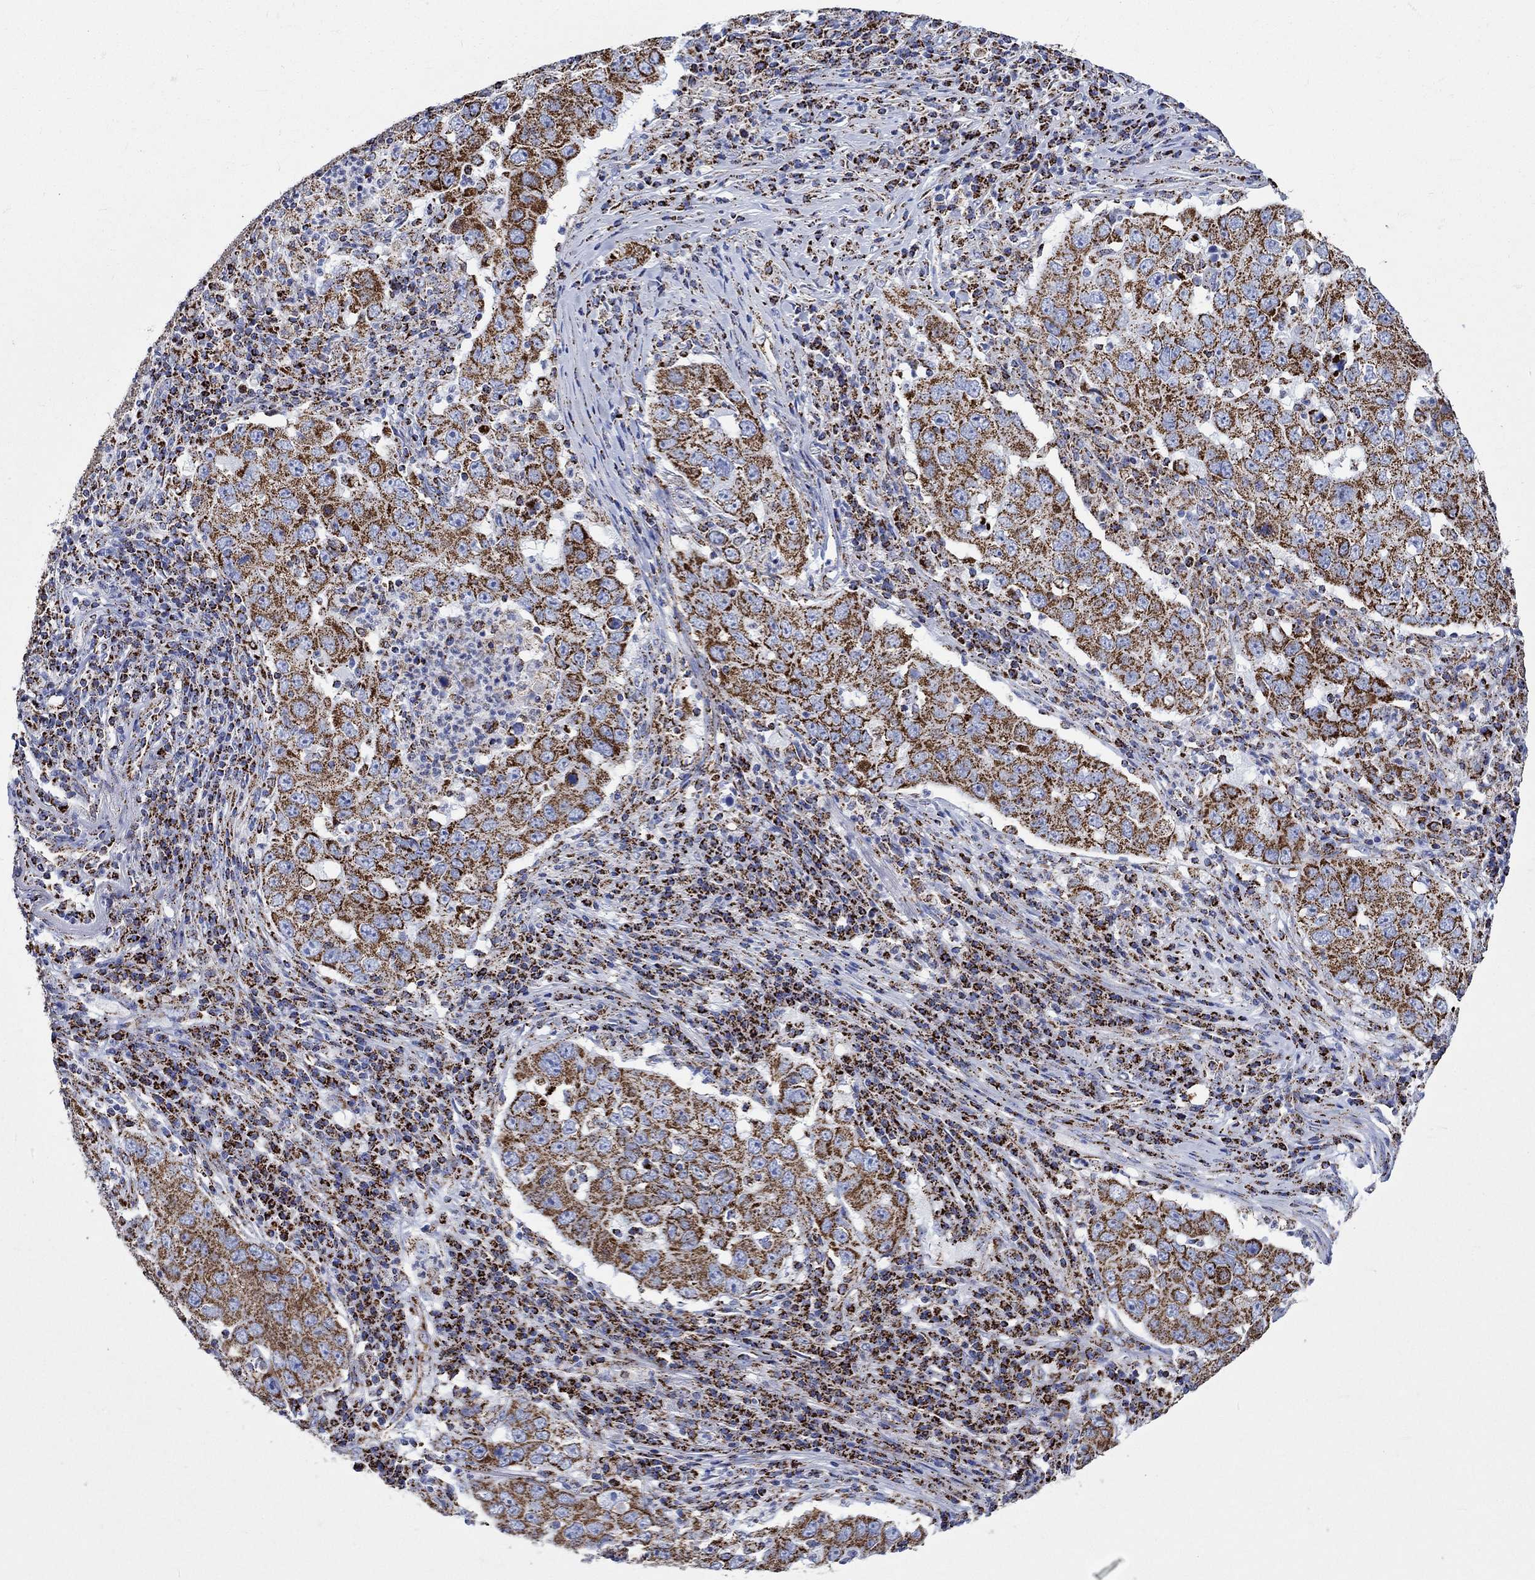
{"staining": {"intensity": "strong", "quantity": ">75%", "location": "cytoplasmic/membranous"}, "tissue": "lung cancer", "cell_type": "Tumor cells", "image_type": "cancer", "snomed": [{"axis": "morphology", "description": "Adenocarcinoma, NOS"}, {"axis": "topography", "description": "Lung"}], "caption": "Lung cancer (adenocarcinoma) stained for a protein exhibits strong cytoplasmic/membranous positivity in tumor cells.", "gene": "RCE1", "patient": {"sex": "male", "age": 73}}